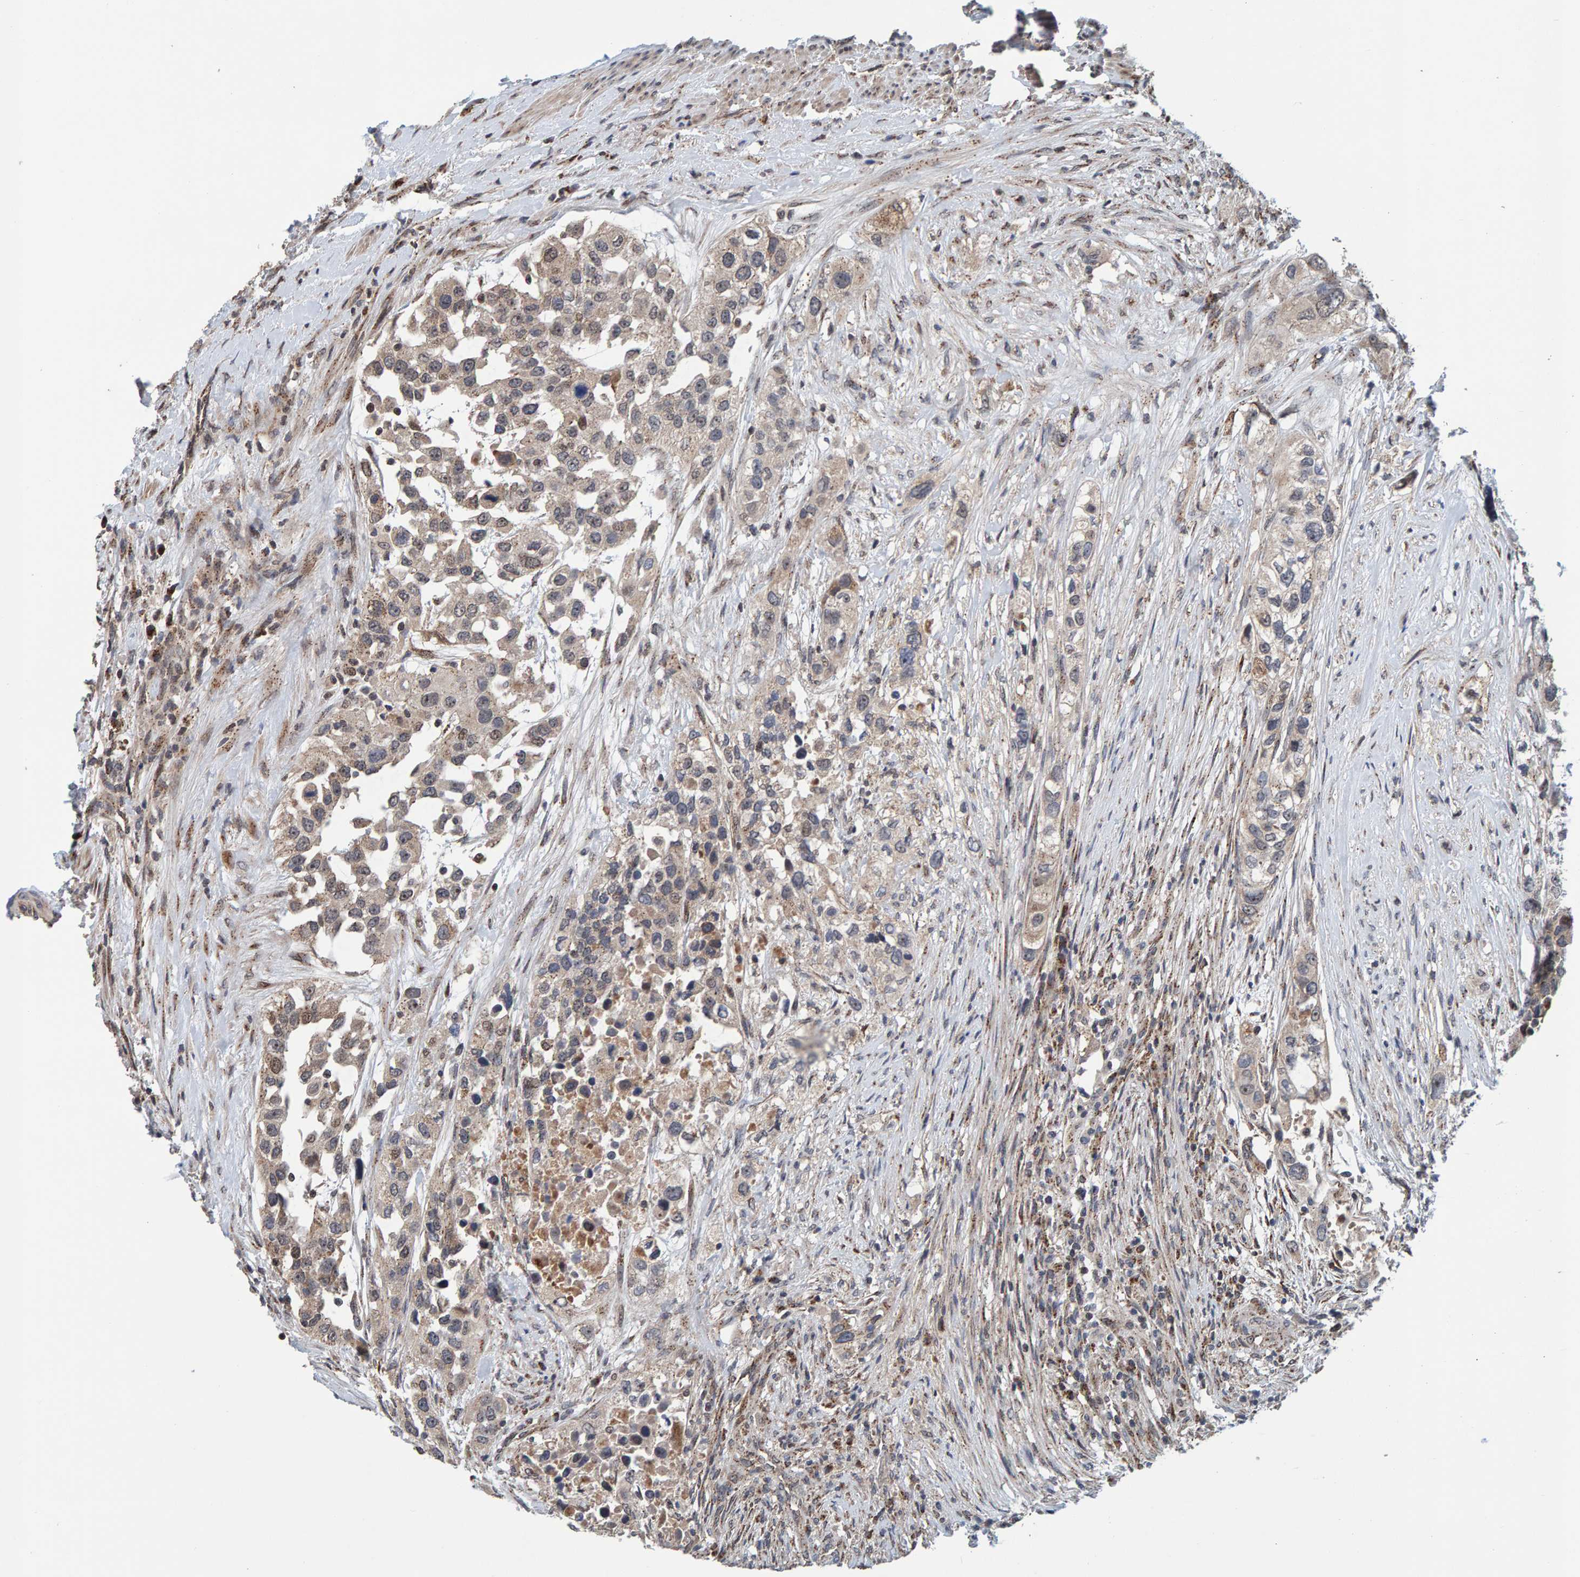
{"staining": {"intensity": "weak", "quantity": "<25%", "location": "cytoplasmic/membranous,nuclear"}, "tissue": "urothelial cancer", "cell_type": "Tumor cells", "image_type": "cancer", "snomed": [{"axis": "morphology", "description": "Urothelial carcinoma, High grade"}, {"axis": "topography", "description": "Urinary bladder"}], "caption": "An image of human urothelial carcinoma (high-grade) is negative for staining in tumor cells.", "gene": "CCDC25", "patient": {"sex": "female", "age": 80}}